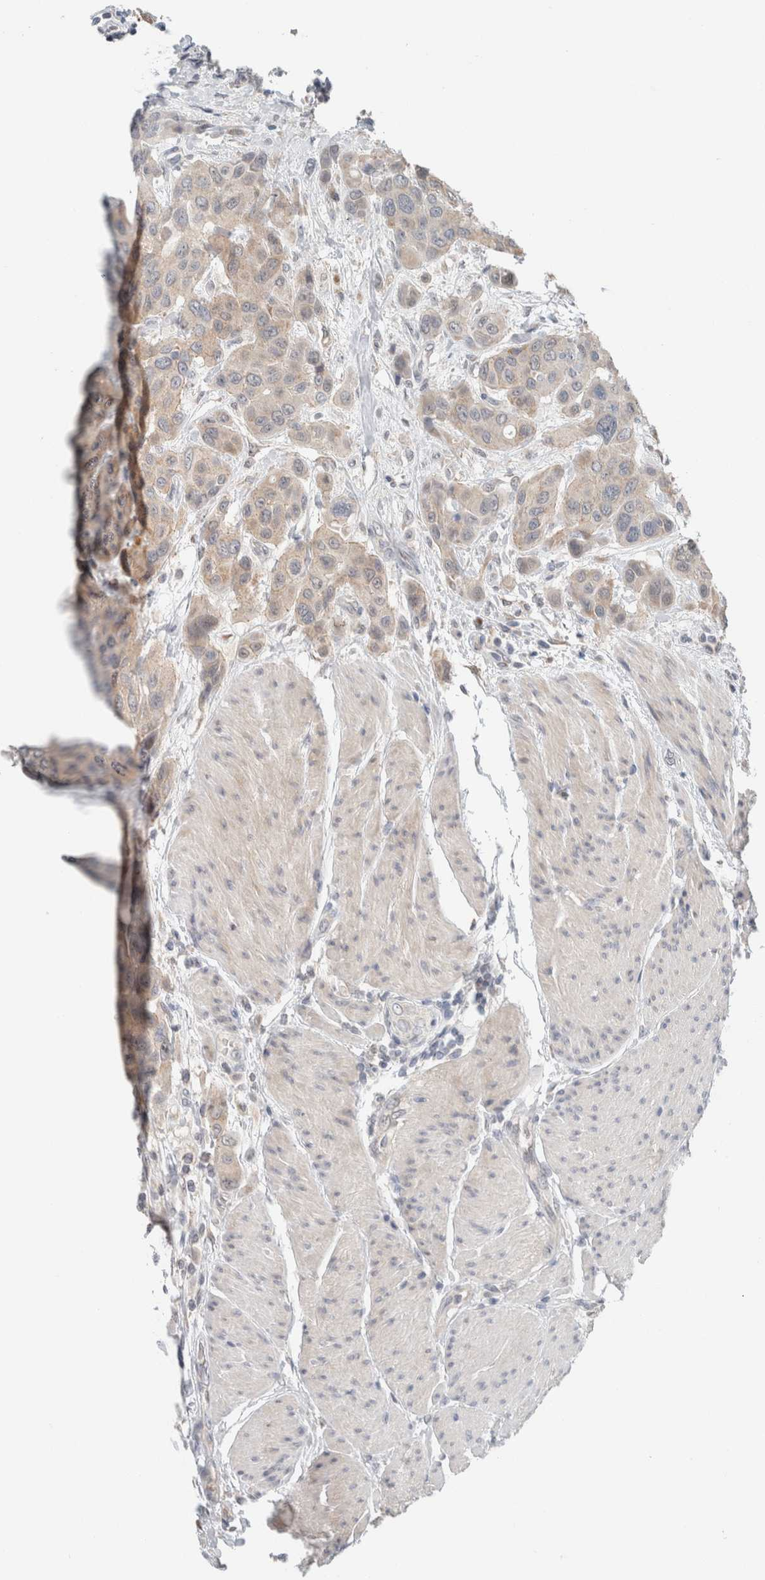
{"staining": {"intensity": "weak", "quantity": "<25%", "location": "cytoplasmic/membranous"}, "tissue": "urothelial cancer", "cell_type": "Tumor cells", "image_type": "cancer", "snomed": [{"axis": "morphology", "description": "Urothelial carcinoma, High grade"}, {"axis": "topography", "description": "Urinary bladder"}], "caption": "Image shows no significant protein staining in tumor cells of urothelial cancer.", "gene": "CRAT", "patient": {"sex": "male", "age": 50}}